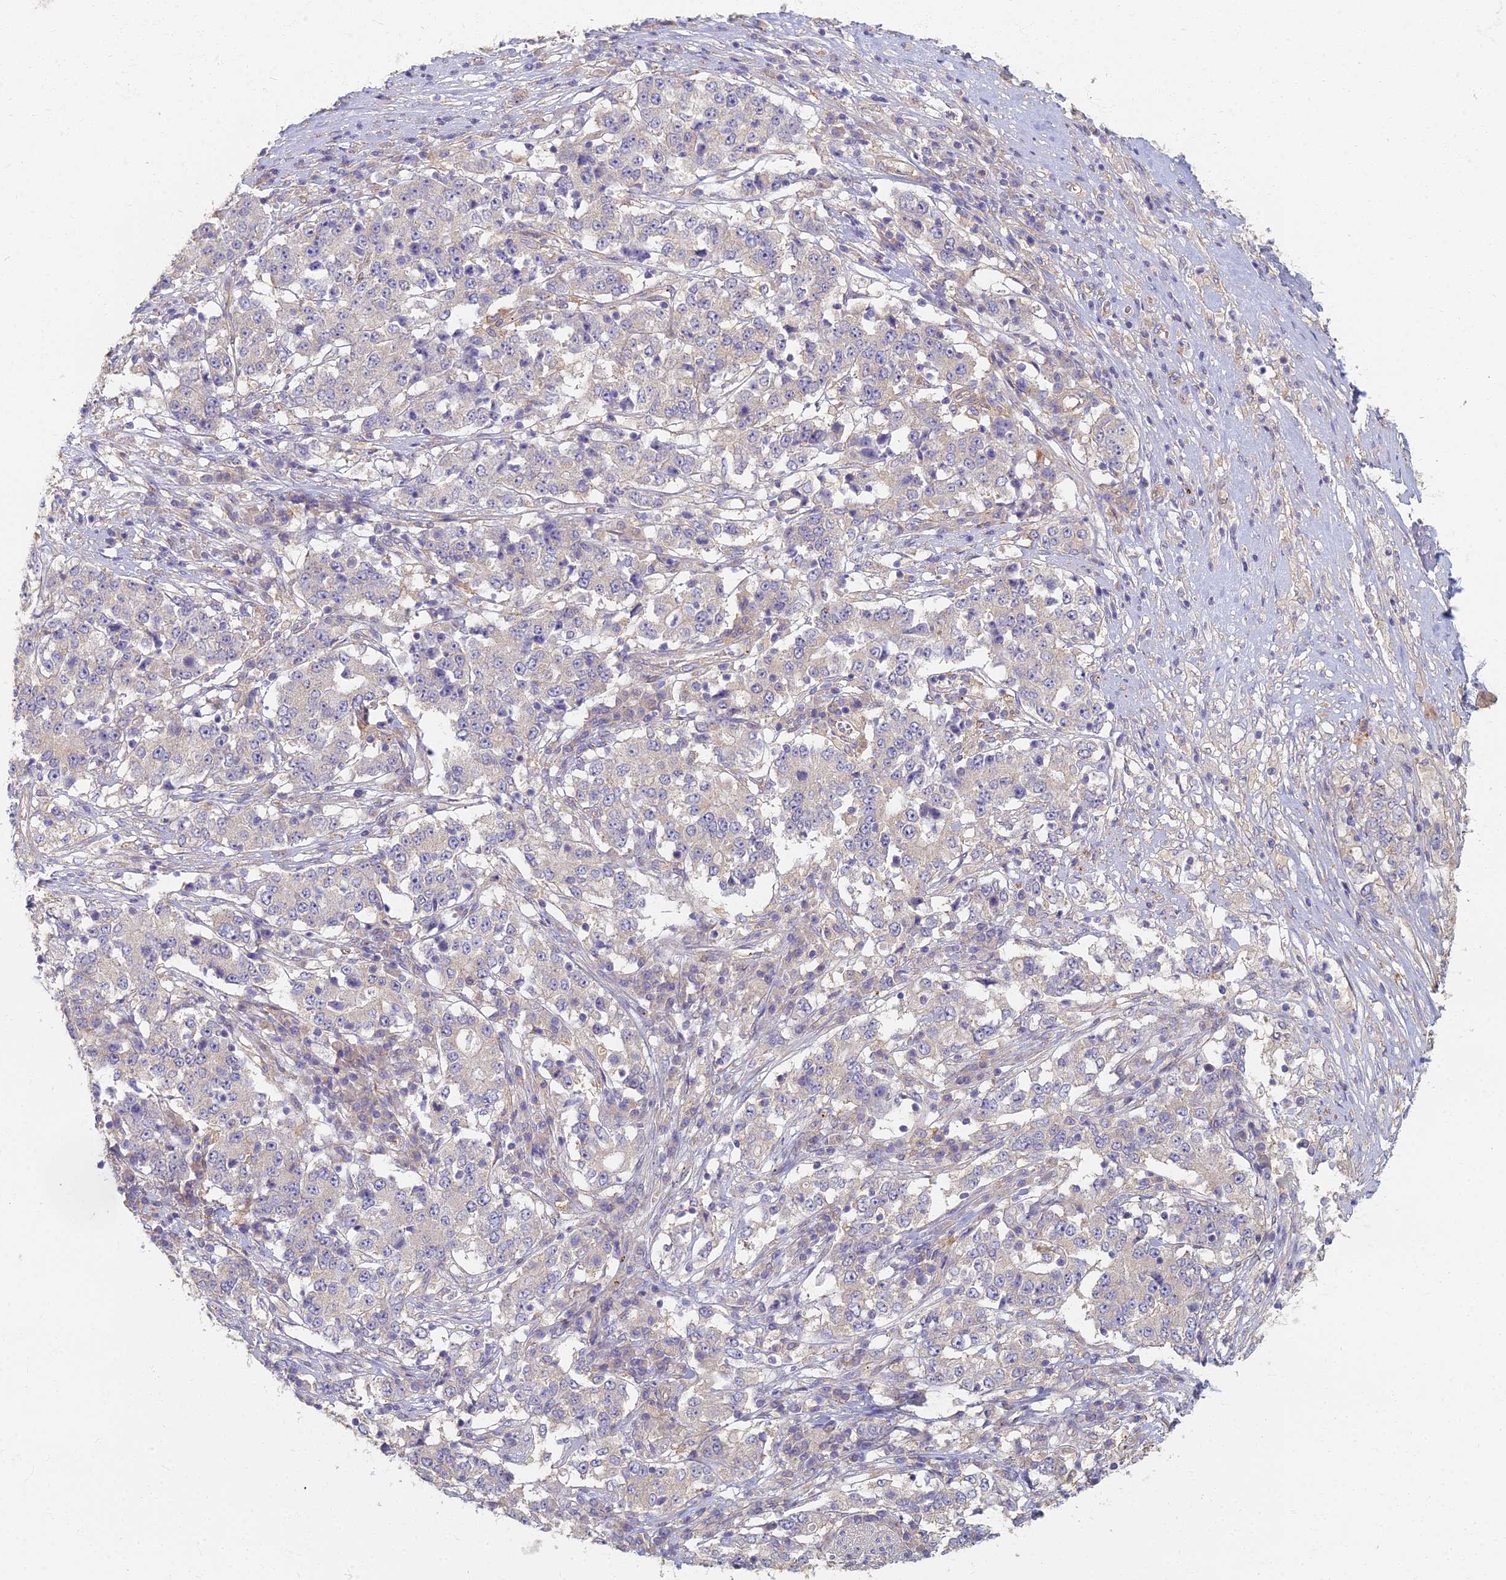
{"staining": {"intensity": "negative", "quantity": "none", "location": "none"}, "tissue": "stomach cancer", "cell_type": "Tumor cells", "image_type": "cancer", "snomed": [{"axis": "morphology", "description": "Adenocarcinoma, NOS"}, {"axis": "topography", "description": "Stomach"}], "caption": "Tumor cells are negative for protein expression in human adenocarcinoma (stomach).", "gene": "RBSN", "patient": {"sex": "male", "age": 59}}